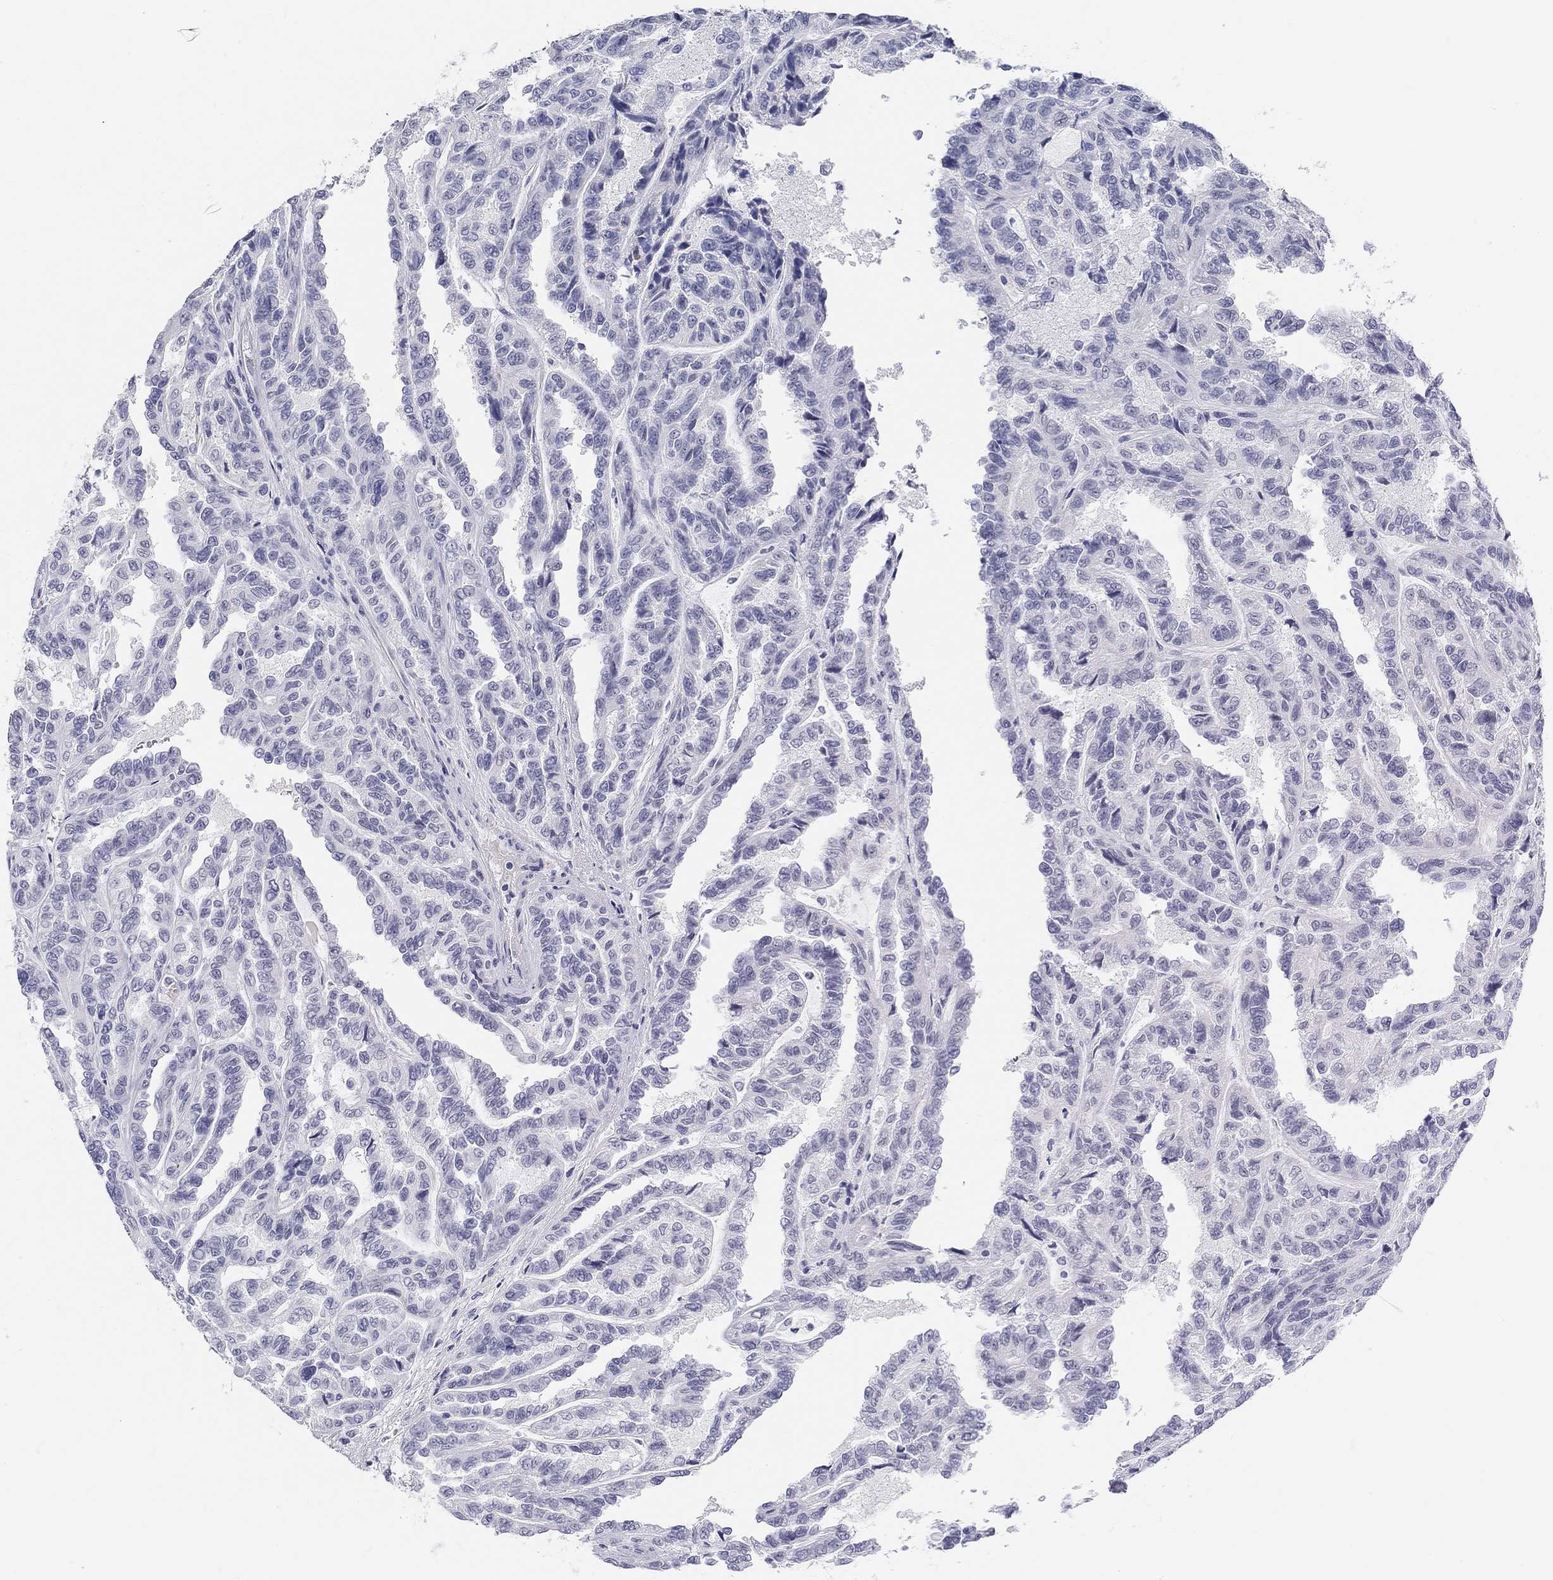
{"staining": {"intensity": "negative", "quantity": "none", "location": "none"}, "tissue": "renal cancer", "cell_type": "Tumor cells", "image_type": "cancer", "snomed": [{"axis": "morphology", "description": "Adenocarcinoma, NOS"}, {"axis": "topography", "description": "Kidney"}], "caption": "Immunohistochemical staining of renal cancer demonstrates no significant staining in tumor cells.", "gene": "GRIA3", "patient": {"sex": "male", "age": 79}}